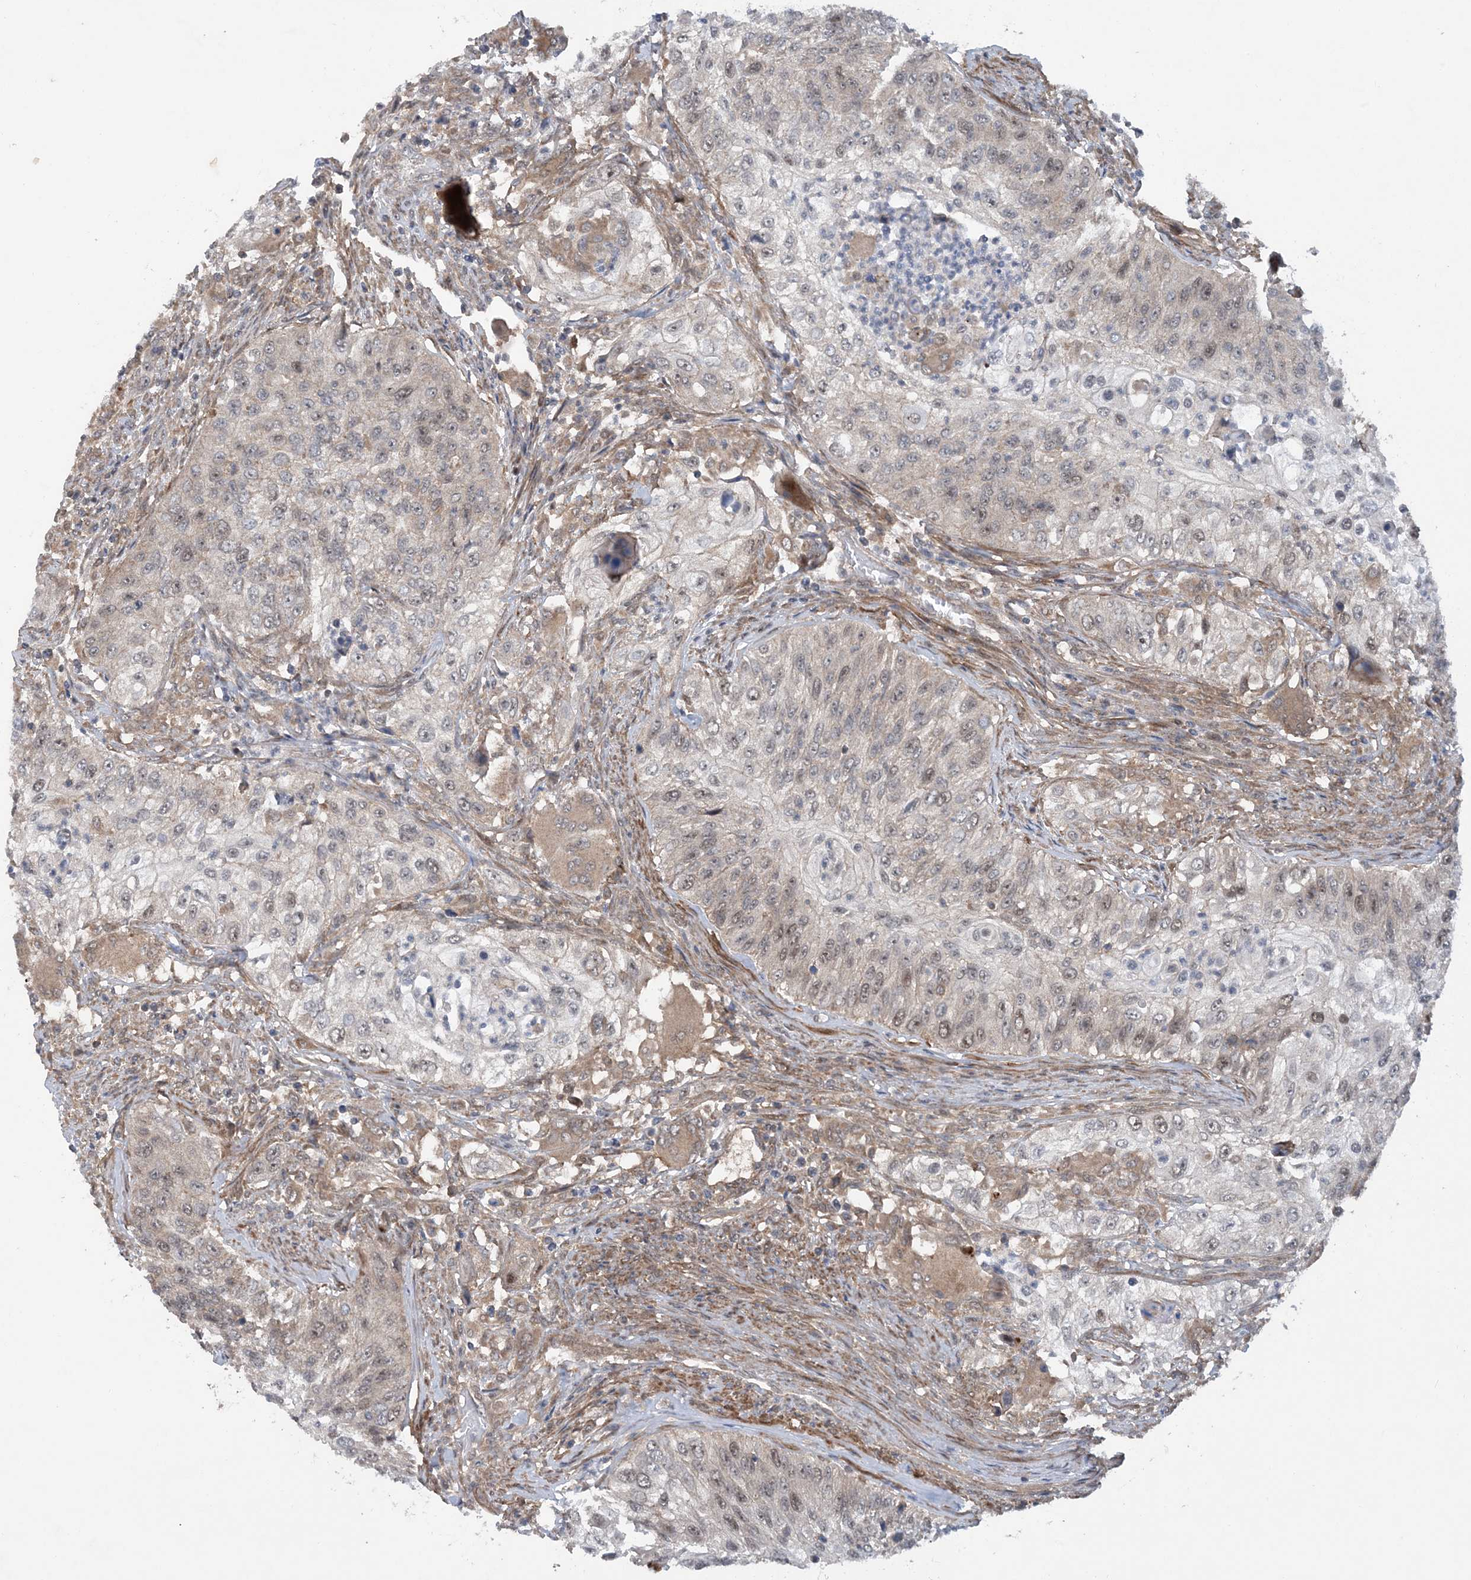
{"staining": {"intensity": "weak", "quantity": "<25%", "location": "nuclear"}, "tissue": "urothelial cancer", "cell_type": "Tumor cells", "image_type": "cancer", "snomed": [{"axis": "morphology", "description": "Urothelial carcinoma, High grade"}, {"axis": "topography", "description": "Urinary bladder"}], "caption": "Human urothelial cancer stained for a protein using immunohistochemistry reveals no expression in tumor cells.", "gene": "HEMK1", "patient": {"sex": "female", "age": 60}}